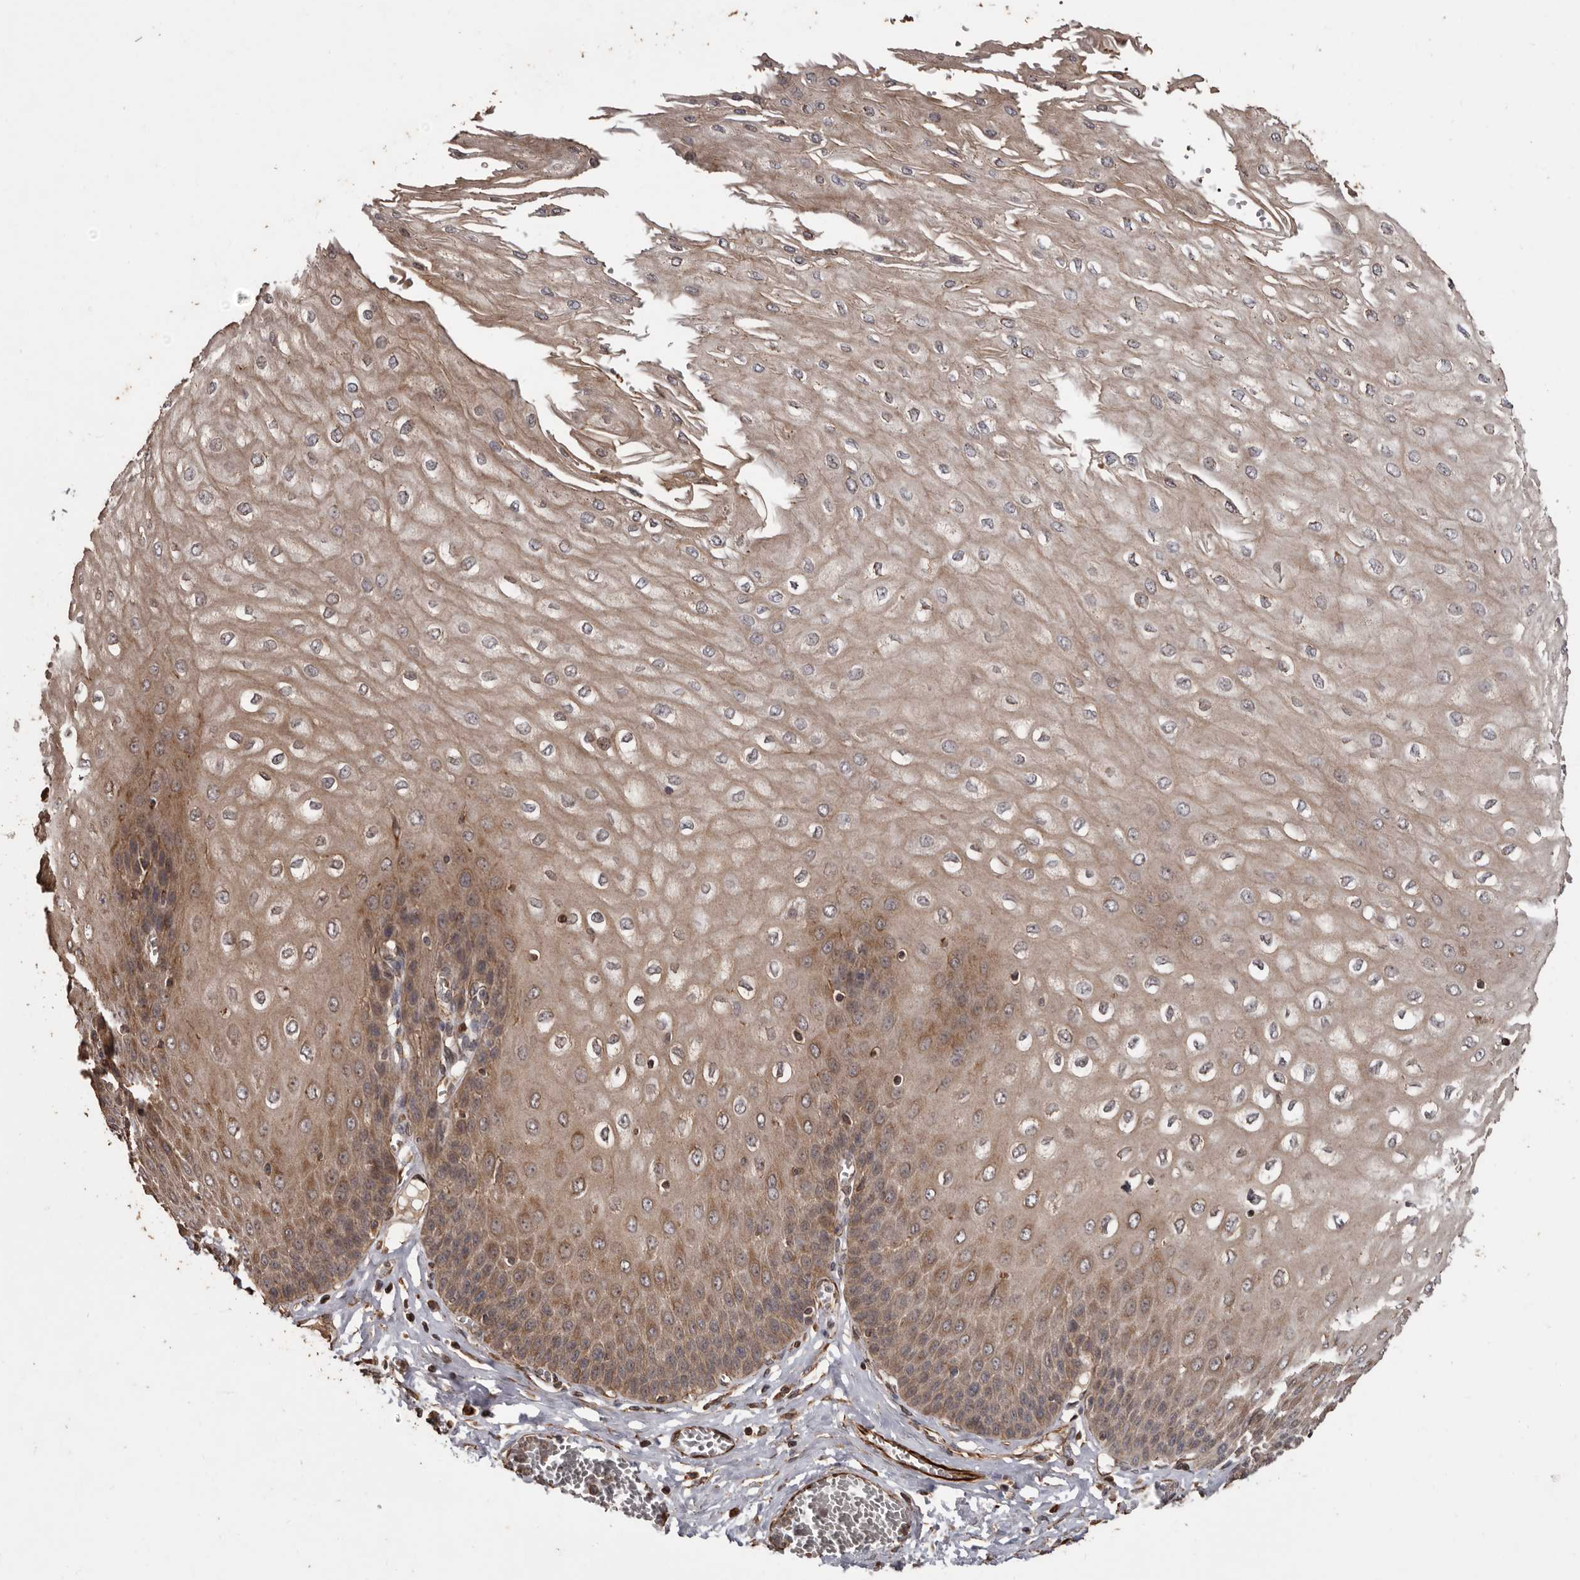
{"staining": {"intensity": "weak", "quantity": ">75%", "location": "cytoplasmic/membranous,nuclear"}, "tissue": "esophagus", "cell_type": "Squamous epithelial cells", "image_type": "normal", "snomed": [{"axis": "morphology", "description": "Normal tissue, NOS"}, {"axis": "topography", "description": "Esophagus"}], "caption": "Normal esophagus shows weak cytoplasmic/membranous,nuclear positivity in about >75% of squamous epithelial cells, visualized by immunohistochemistry.", "gene": "BRAT1", "patient": {"sex": "male", "age": 60}}